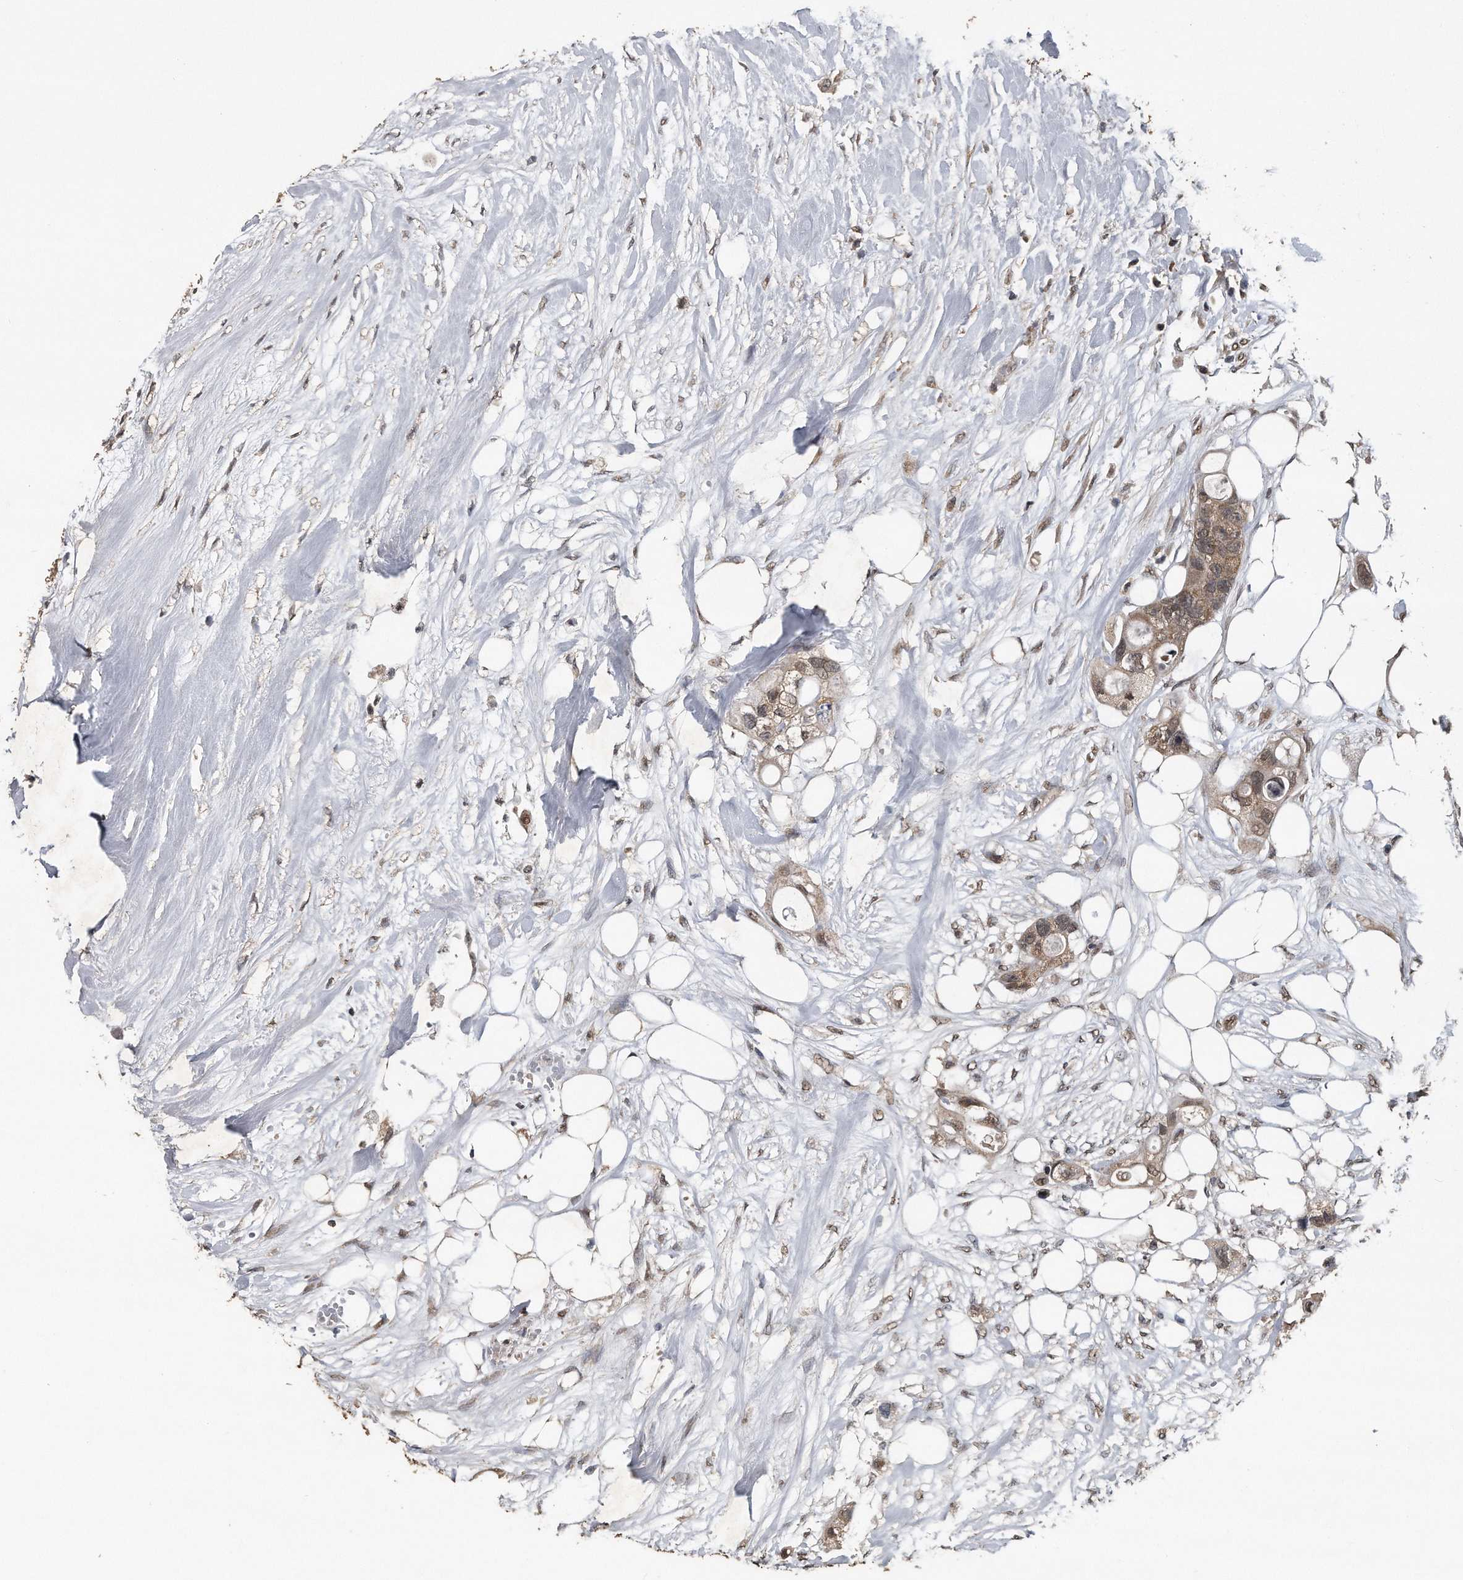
{"staining": {"intensity": "weak", "quantity": ">75%", "location": "cytoplasmic/membranous,nuclear"}, "tissue": "colorectal cancer", "cell_type": "Tumor cells", "image_type": "cancer", "snomed": [{"axis": "morphology", "description": "Adenocarcinoma, NOS"}, {"axis": "topography", "description": "Colon"}], "caption": "IHC photomicrograph of neoplastic tissue: human colorectal cancer stained using IHC exhibits low levels of weak protein expression localized specifically in the cytoplasmic/membranous and nuclear of tumor cells, appearing as a cytoplasmic/membranous and nuclear brown color.", "gene": "CRYZL1", "patient": {"sex": "female", "age": 57}}